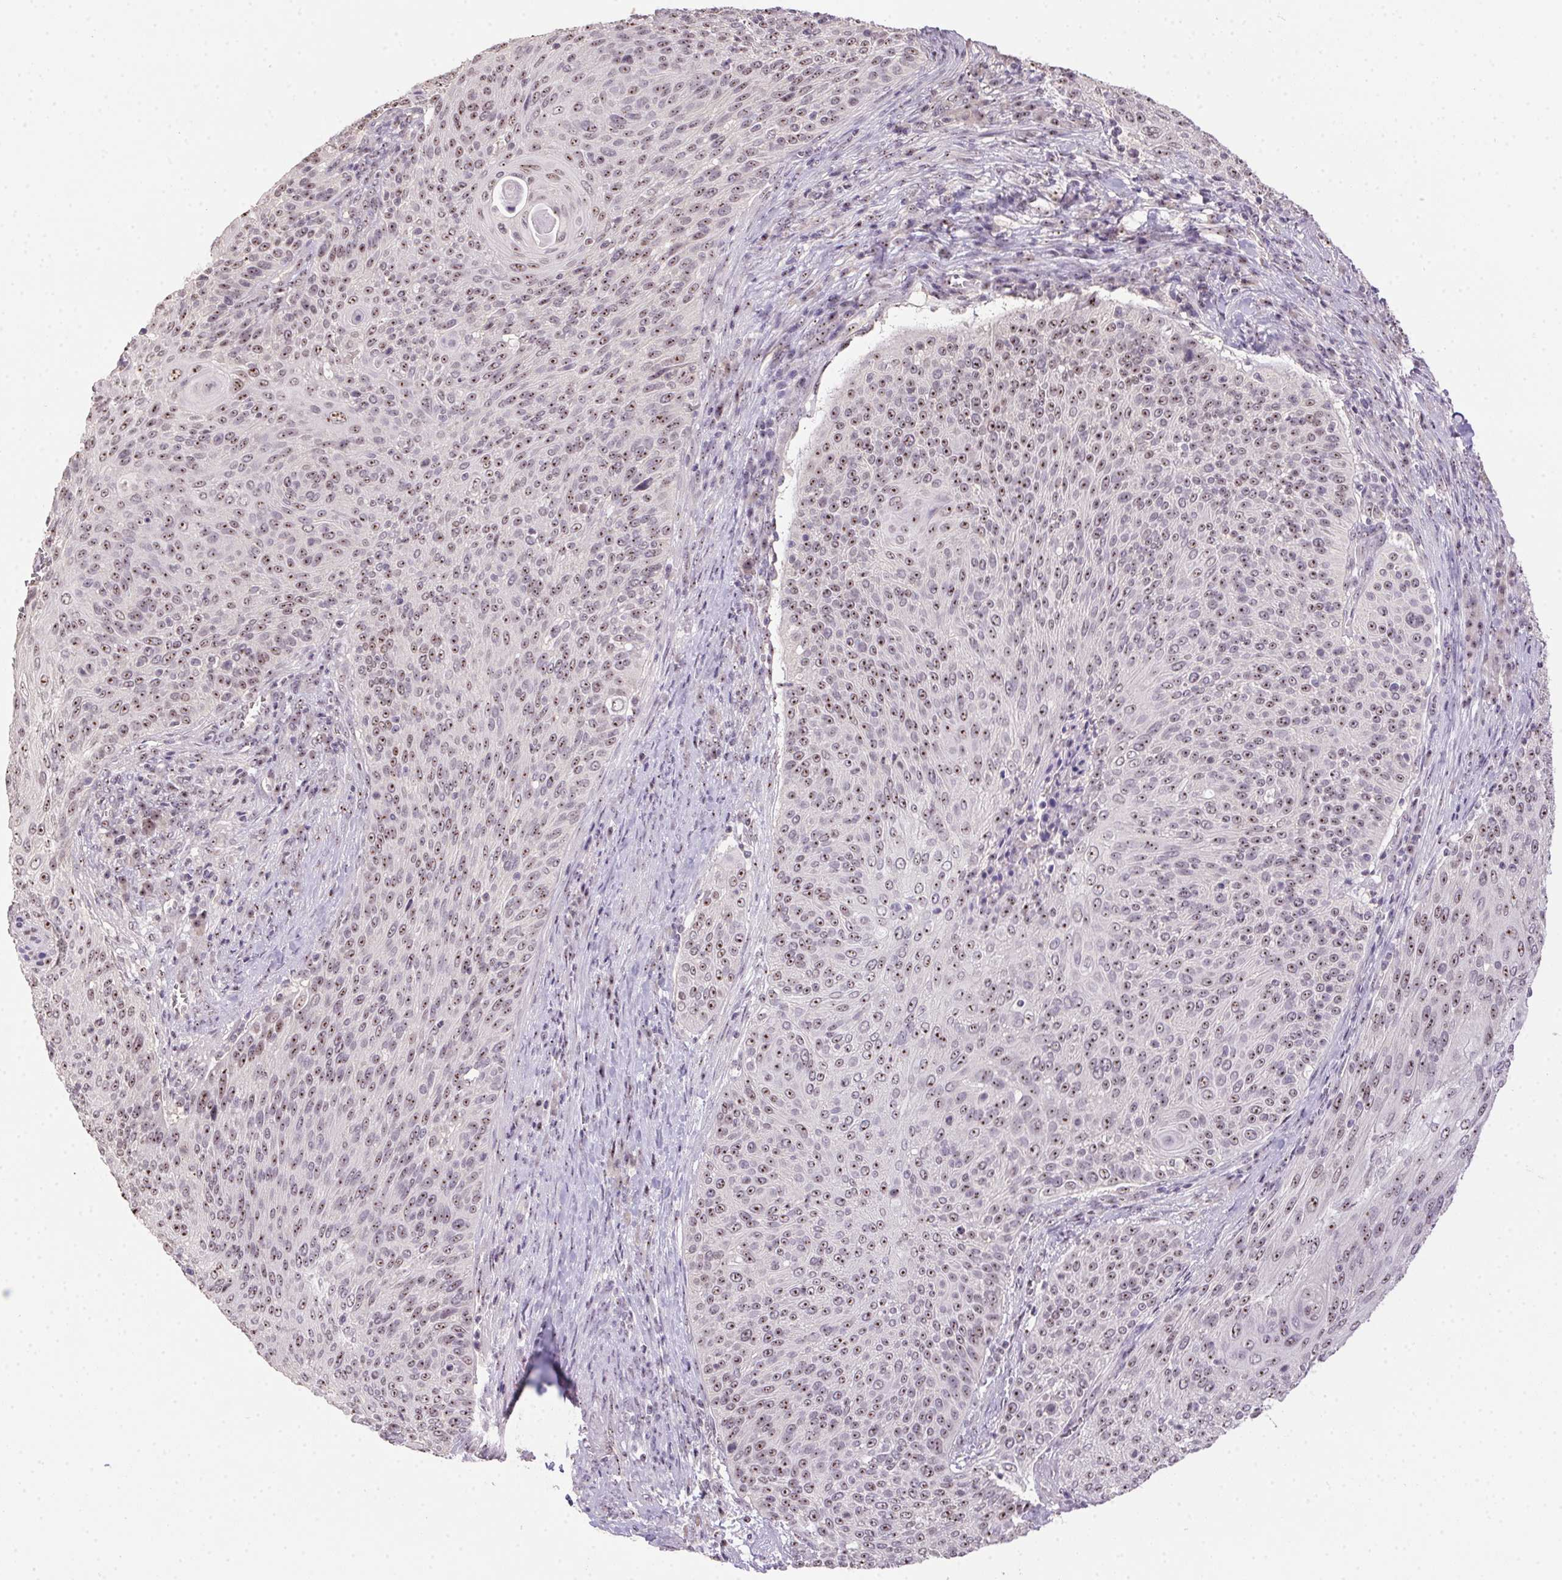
{"staining": {"intensity": "weak", "quantity": ">75%", "location": "nuclear"}, "tissue": "cervical cancer", "cell_type": "Tumor cells", "image_type": "cancer", "snomed": [{"axis": "morphology", "description": "Squamous cell carcinoma, NOS"}, {"axis": "topography", "description": "Cervix"}], "caption": "Cervical cancer (squamous cell carcinoma) stained for a protein demonstrates weak nuclear positivity in tumor cells.", "gene": "BATF2", "patient": {"sex": "female", "age": 31}}